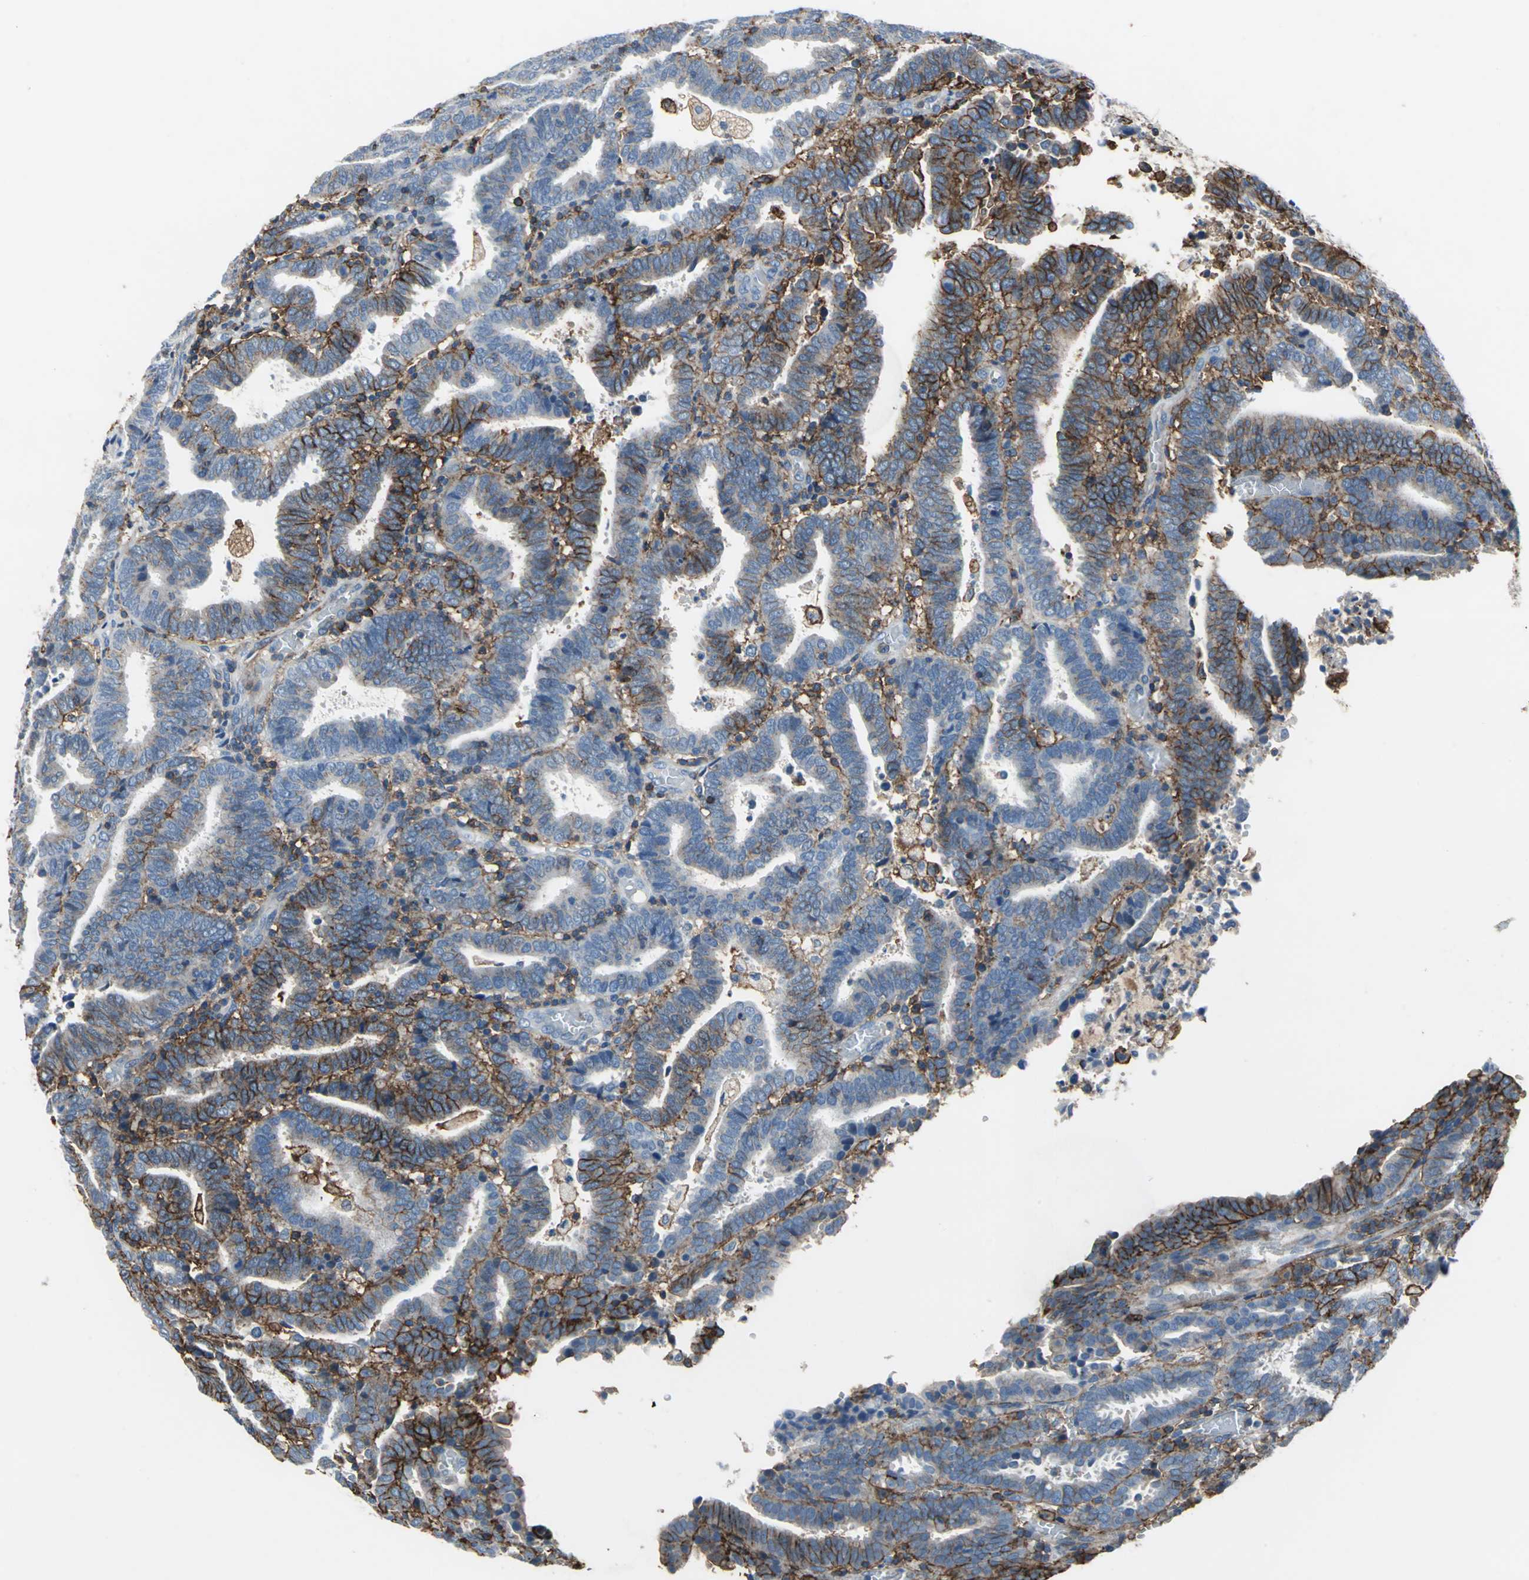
{"staining": {"intensity": "strong", "quantity": ">75%", "location": "cytoplasmic/membranous"}, "tissue": "endometrial cancer", "cell_type": "Tumor cells", "image_type": "cancer", "snomed": [{"axis": "morphology", "description": "Adenocarcinoma, NOS"}, {"axis": "topography", "description": "Uterus"}], "caption": "IHC of endometrial adenocarcinoma exhibits high levels of strong cytoplasmic/membranous positivity in approximately >75% of tumor cells. (DAB = brown stain, brightfield microscopy at high magnification).", "gene": "CD44", "patient": {"sex": "female", "age": 83}}